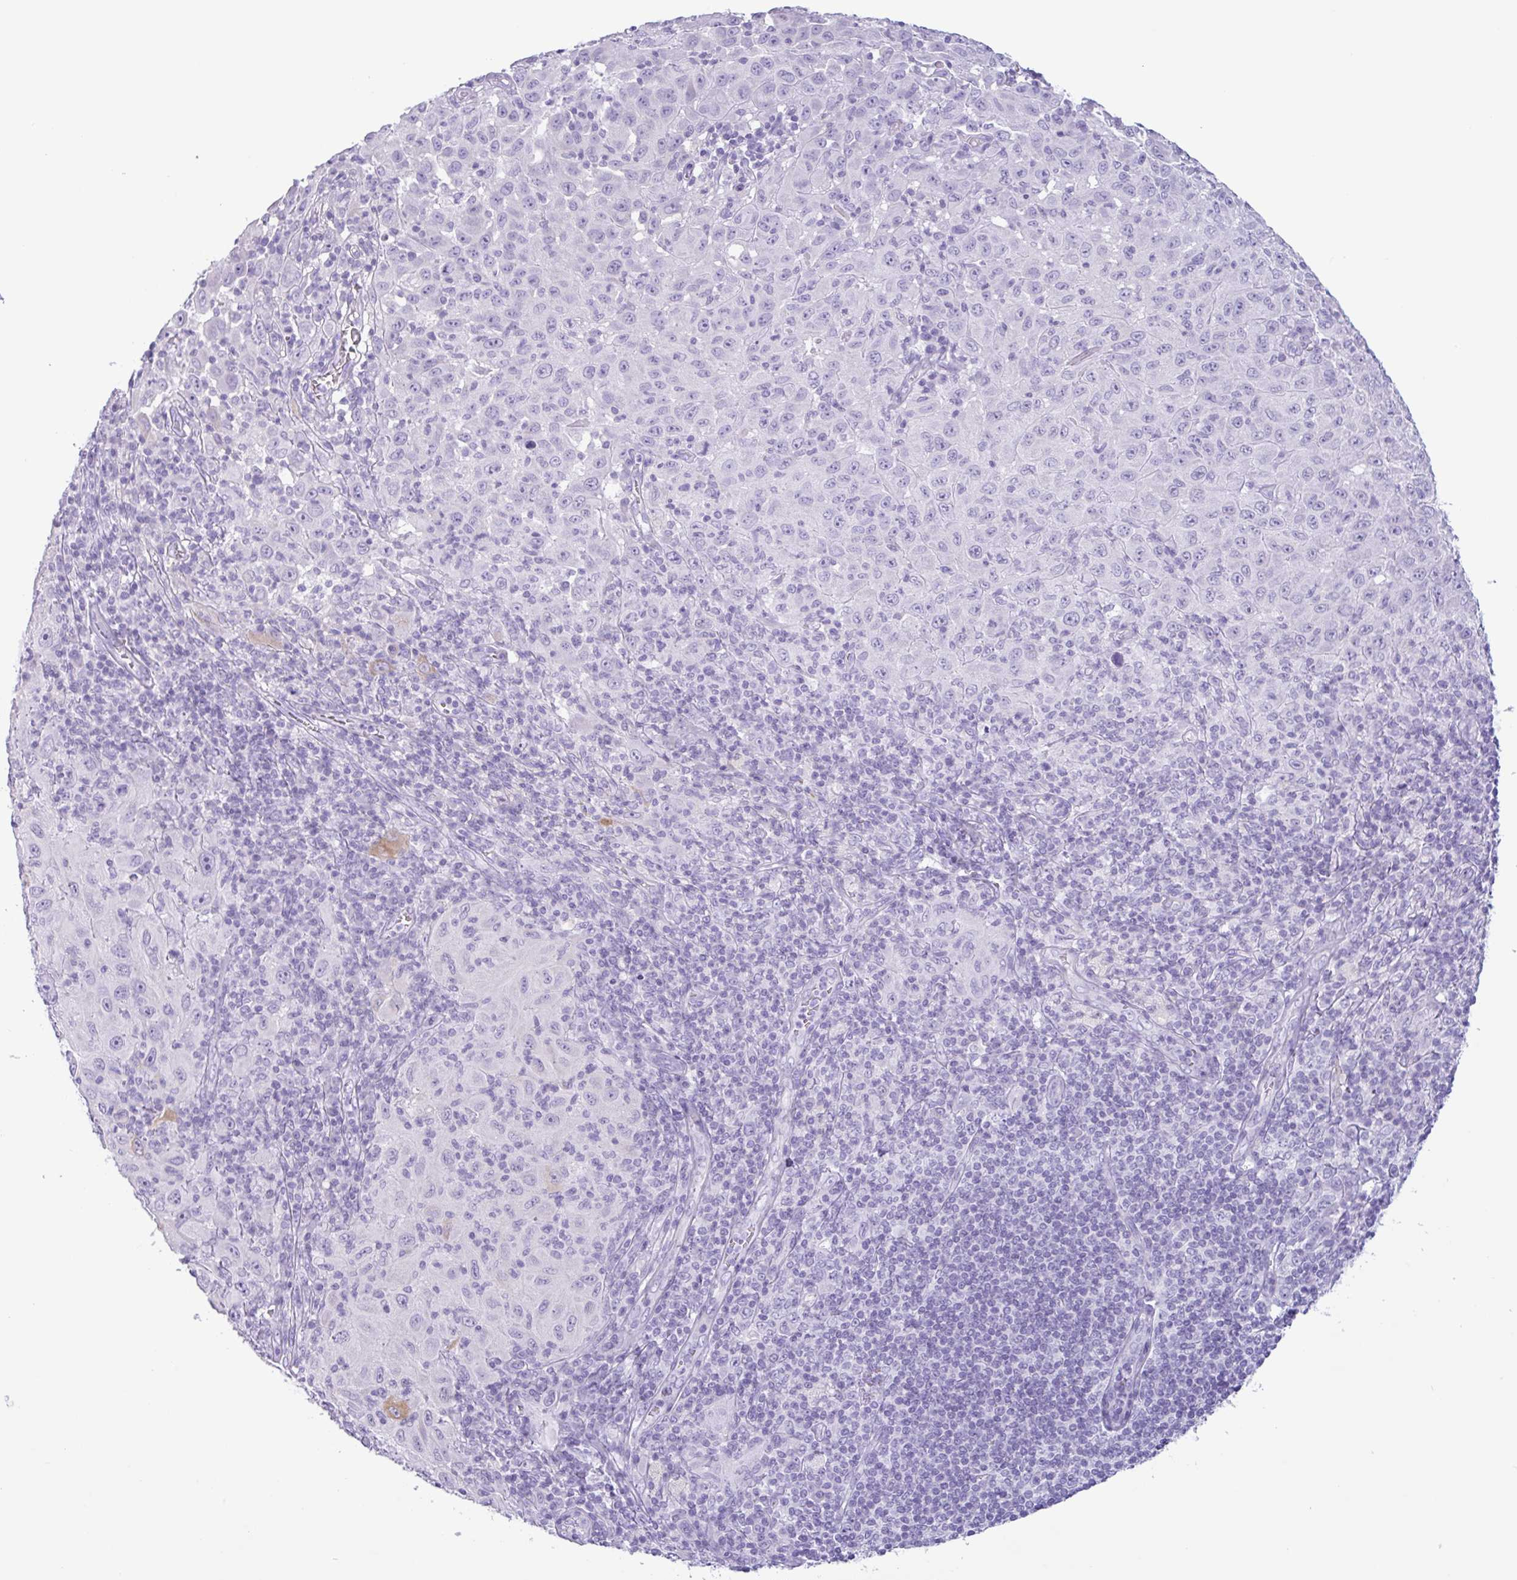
{"staining": {"intensity": "negative", "quantity": "none", "location": "none"}, "tissue": "melanoma", "cell_type": "Tumor cells", "image_type": "cancer", "snomed": [{"axis": "morphology", "description": "Malignant melanoma, NOS"}, {"axis": "topography", "description": "Skin"}], "caption": "Melanoma stained for a protein using IHC displays no staining tumor cells.", "gene": "CTSE", "patient": {"sex": "female", "age": 91}}